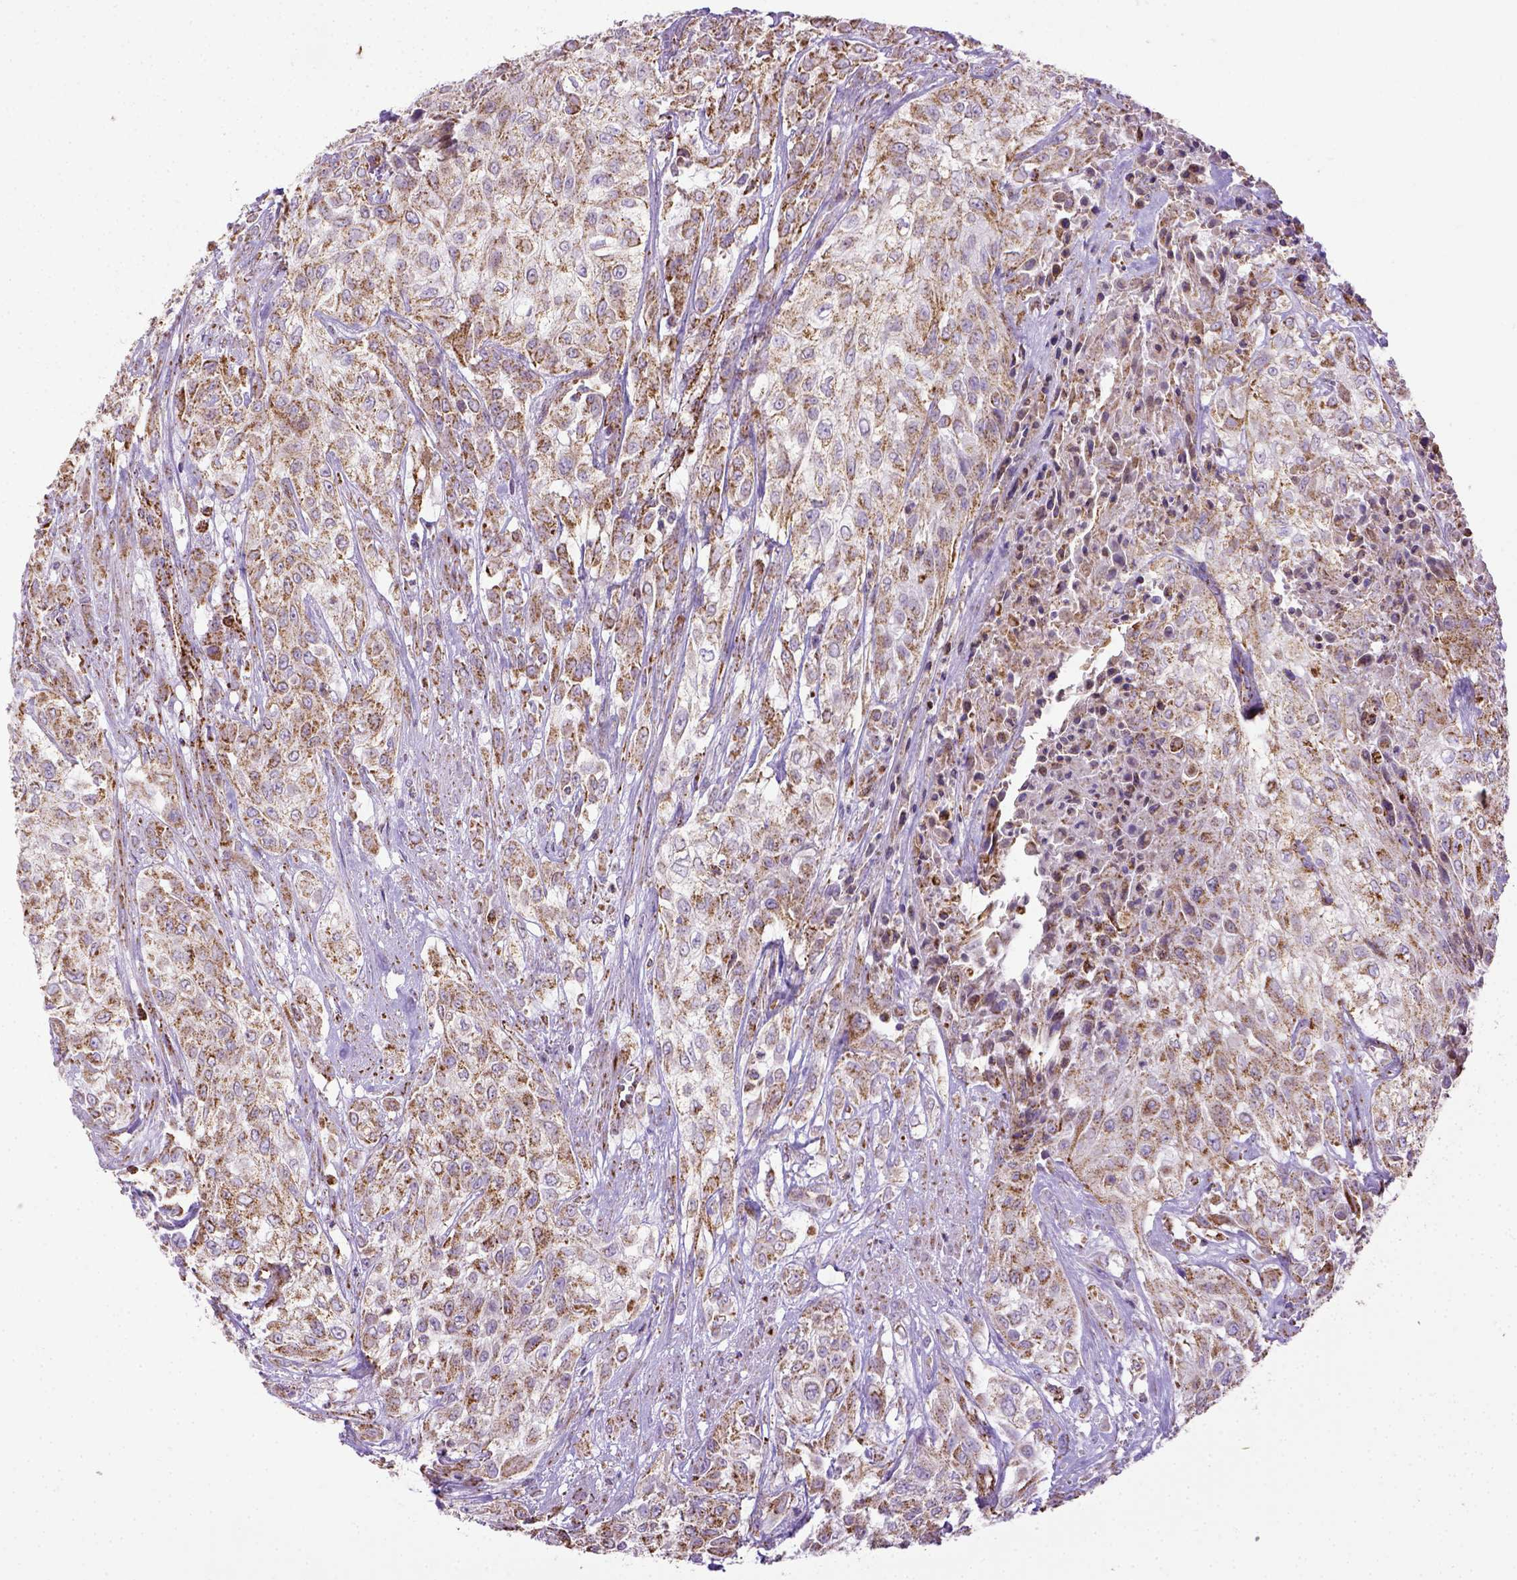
{"staining": {"intensity": "moderate", "quantity": ">75%", "location": "cytoplasmic/membranous"}, "tissue": "urothelial cancer", "cell_type": "Tumor cells", "image_type": "cancer", "snomed": [{"axis": "morphology", "description": "Urothelial carcinoma, High grade"}, {"axis": "topography", "description": "Urinary bladder"}], "caption": "Immunohistochemical staining of urothelial carcinoma (high-grade) demonstrates medium levels of moderate cytoplasmic/membranous protein staining in about >75% of tumor cells.", "gene": "MT-CO1", "patient": {"sex": "male", "age": 57}}